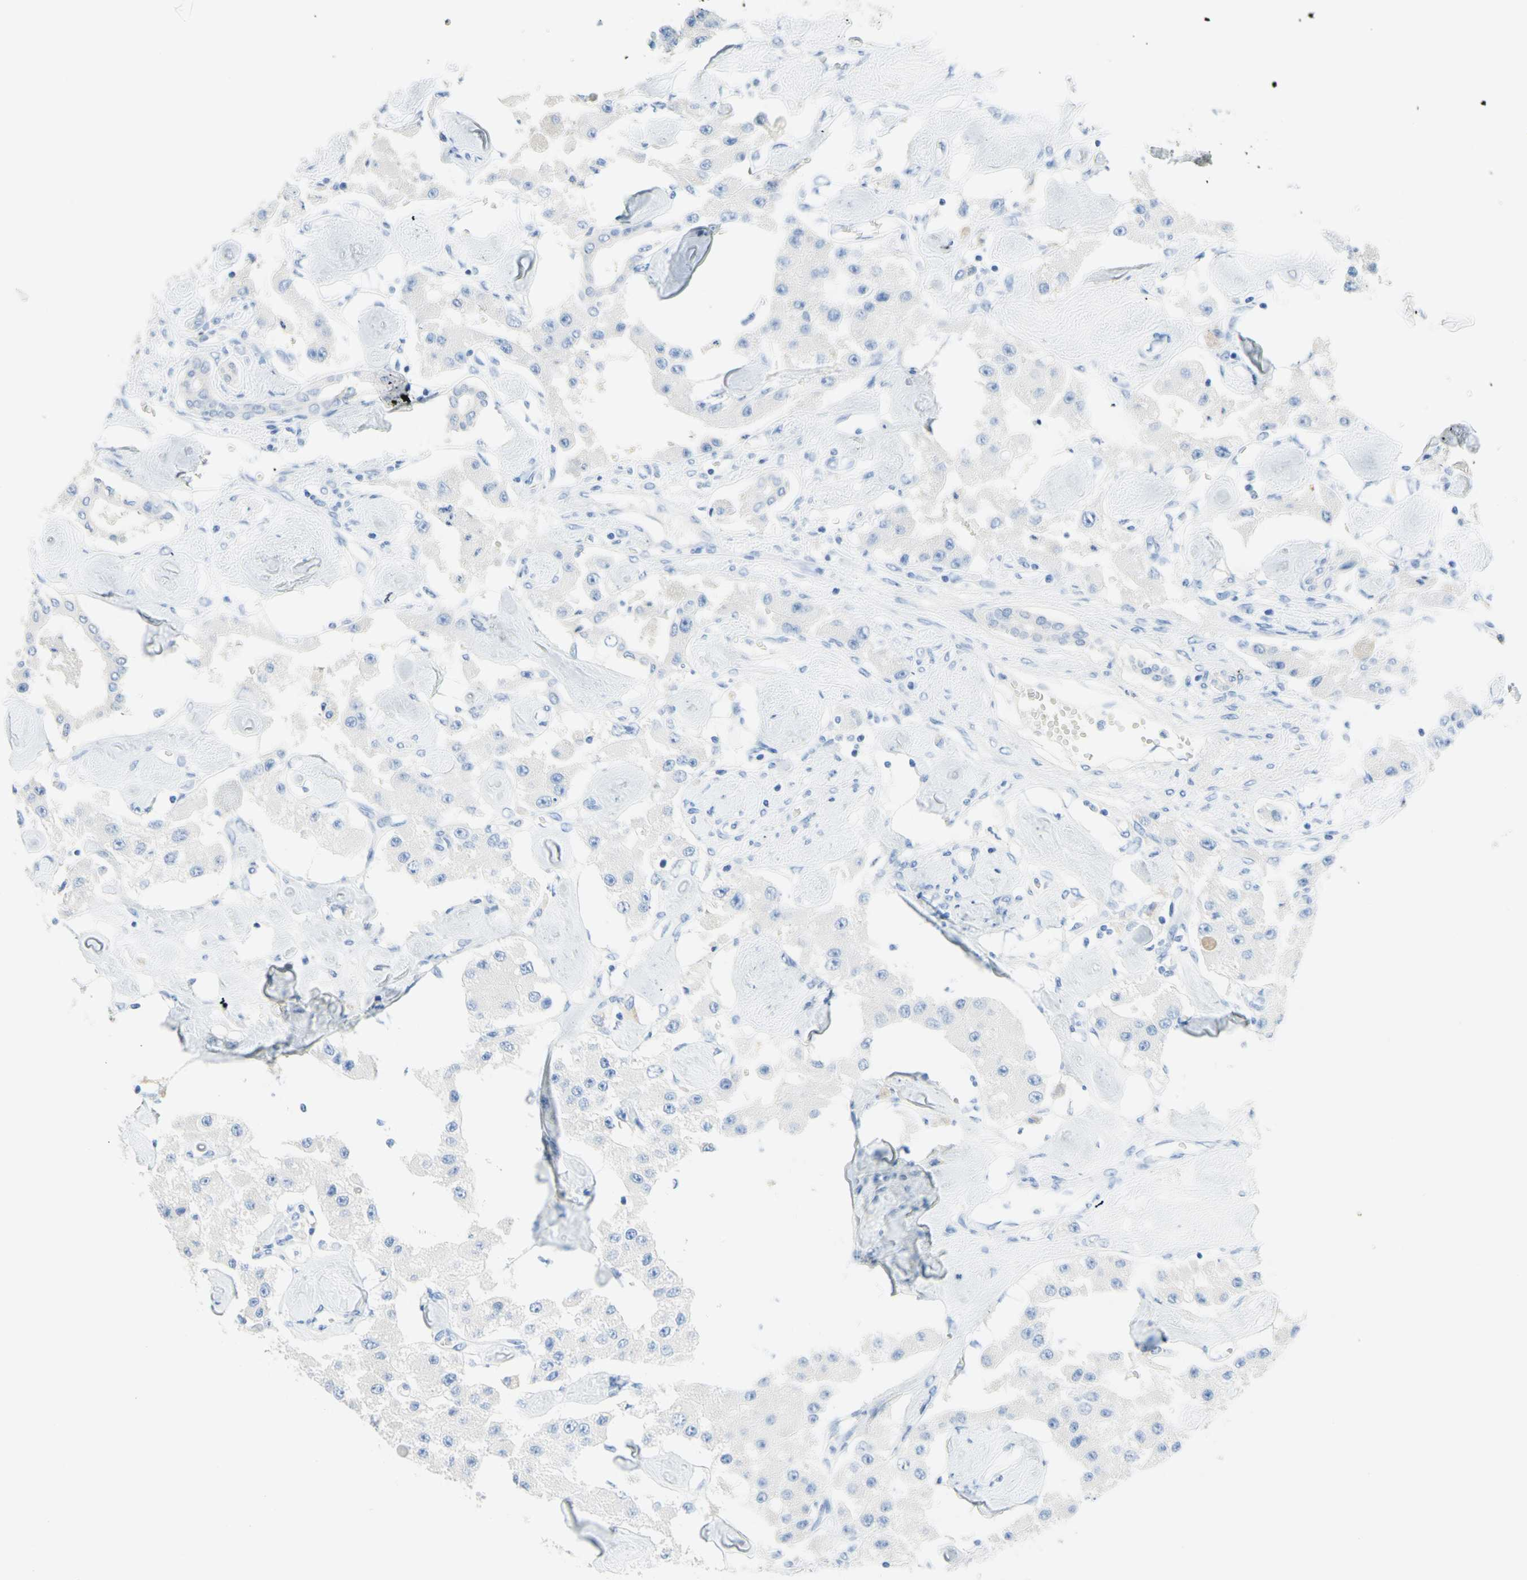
{"staining": {"intensity": "negative", "quantity": "none", "location": "none"}, "tissue": "carcinoid", "cell_type": "Tumor cells", "image_type": "cancer", "snomed": [{"axis": "morphology", "description": "Carcinoid, malignant, NOS"}, {"axis": "topography", "description": "Pancreas"}], "caption": "IHC histopathology image of carcinoid stained for a protein (brown), which shows no positivity in tumor cells.", "gene": "IL6ST", "patient": {"sex": "male", "age": 41}}